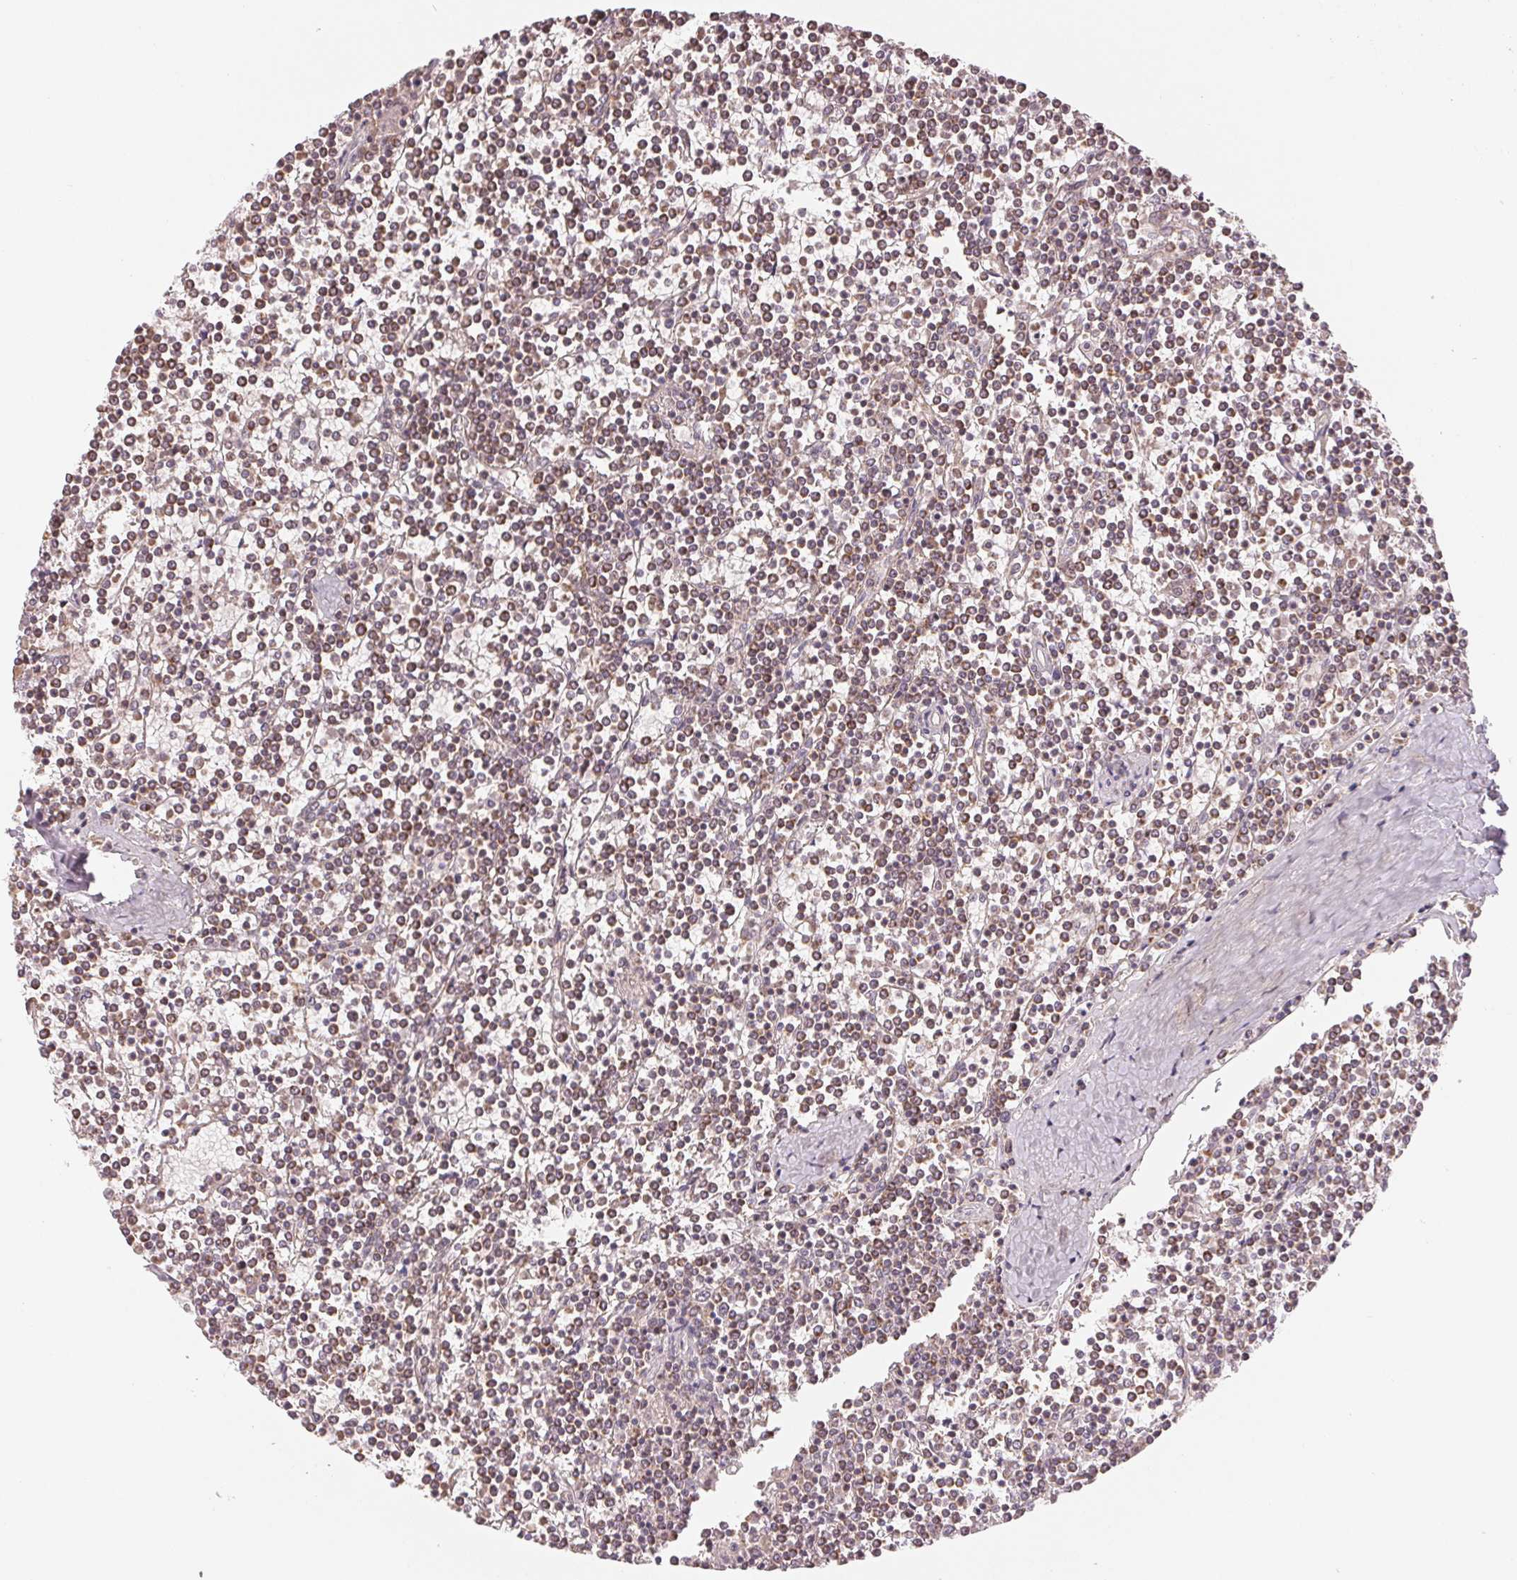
{"staining": {"intensity": "moderate", "quantity": ">75%", "location": "cytoplasmic/membranous"}, "tissue": "lymphoma", "cell_type": "Tumor cells", "image_type": "cancer", "snomed": [{"axis": "morphology", "description": "Malignant lymphoma, non-Hodgkin's type, Low grade"}, {"axis": "topography", "description": "Spleen"}], "caption": "Moderate cytoplasmic/membranous expression is appreciated in about >75% of tumor cells in low-grade malignant lymphoma, non-Hodgkin's type. (DAB IHC with brightfield microscopy, high magnification).", "gene": "HINT2", "patient": {"sex": "female", "age": 19}}